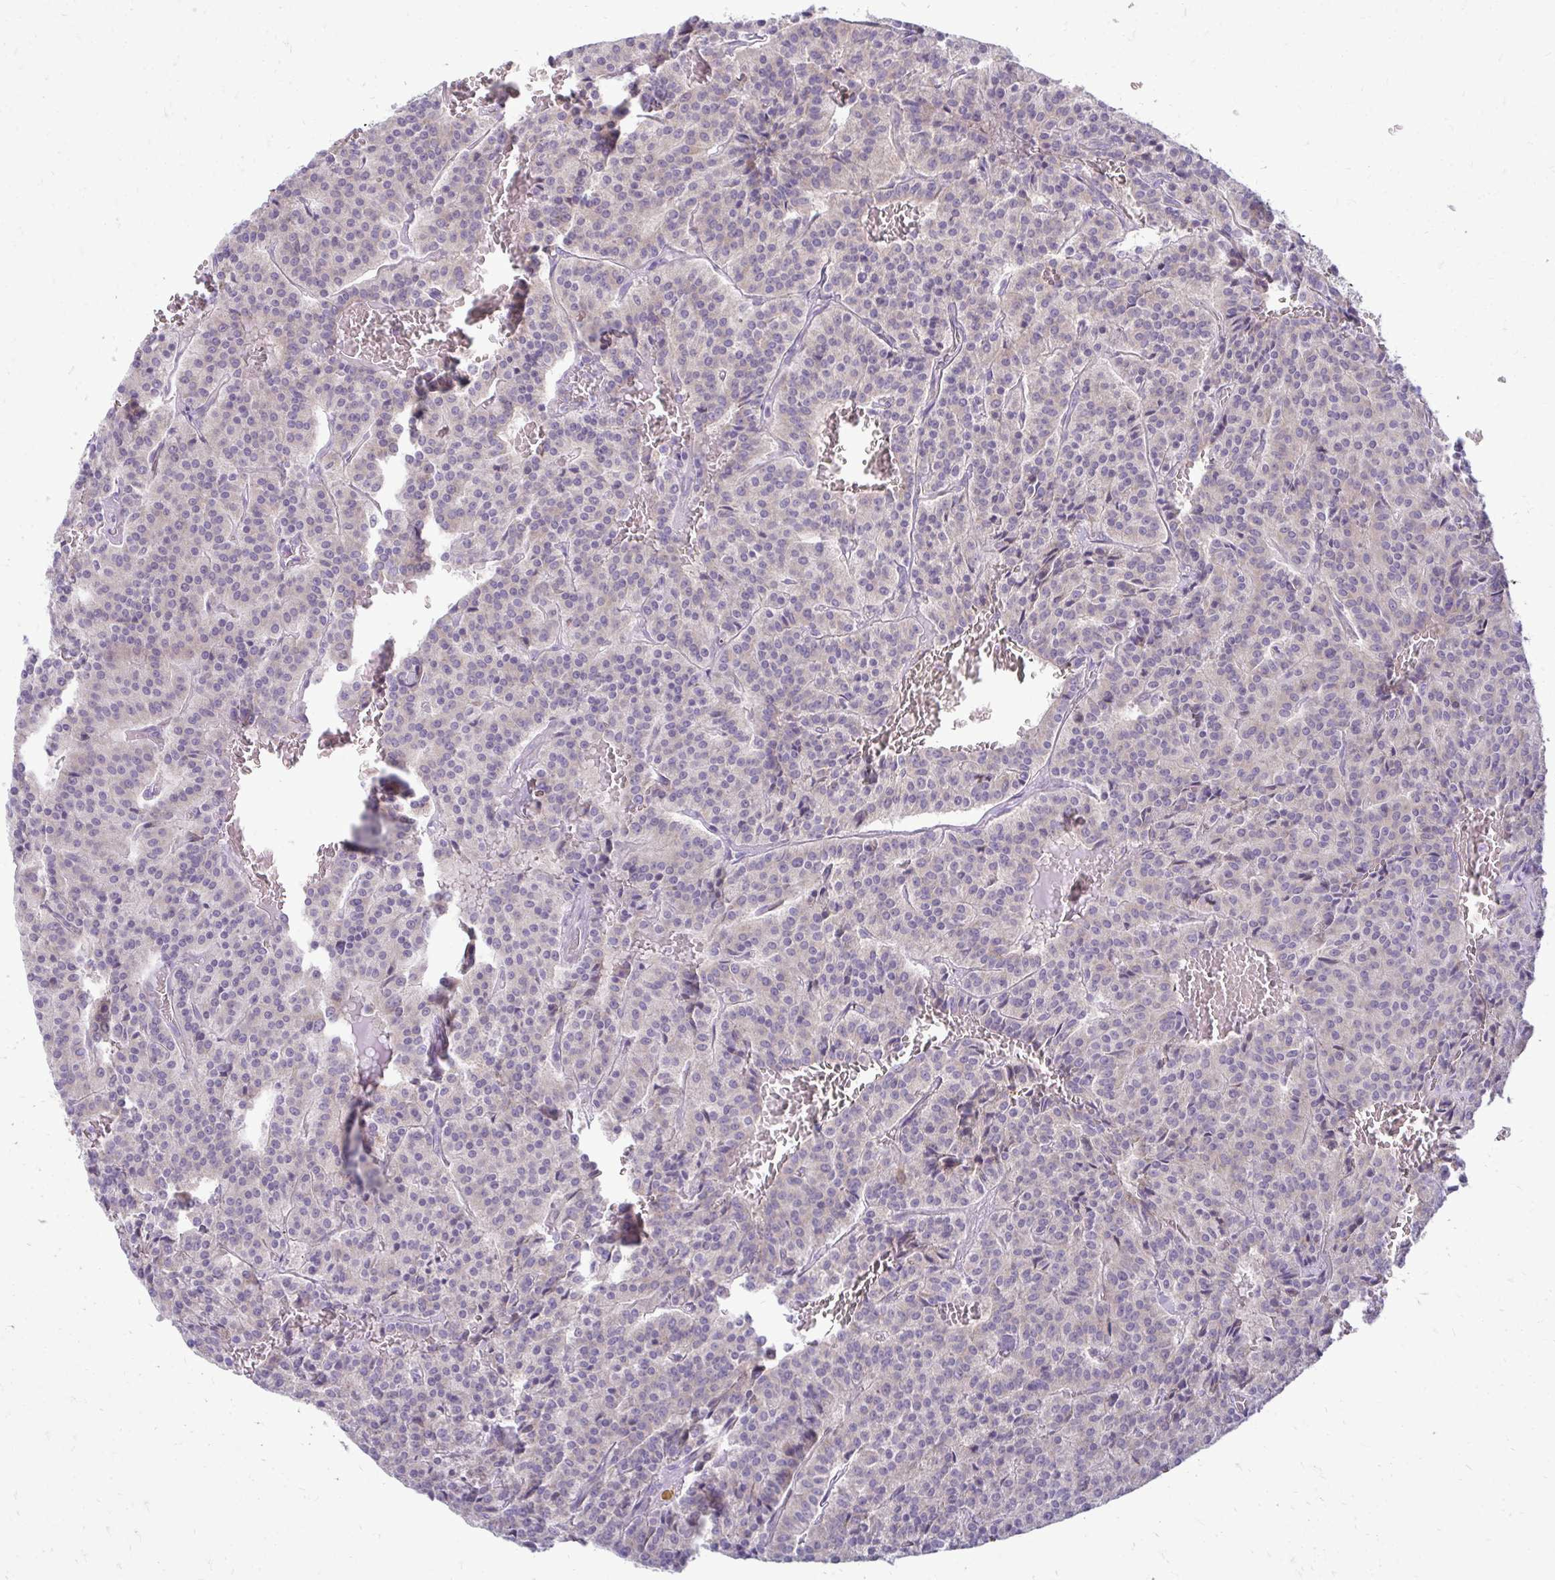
{"staining": {"intensity": "negative", "quantity": "none", "location": "none"}, "tissue": "carcinoid", "cell_type": "Tumor cells", "image_type": "cancer", "snomed": [{"axis": "morphology", "description": "Carcinoid, malignant, NOS"}, {"axis": "topography", "description": "Lung"}], "caption": "A high-resolution photomicrograph shows immunohistochemistry staining of carcinoid (malignant), which shows no significant positivity in tumor cells.", "gene": "RPLP2", "patient": {"sex": "male", "age": 70}}